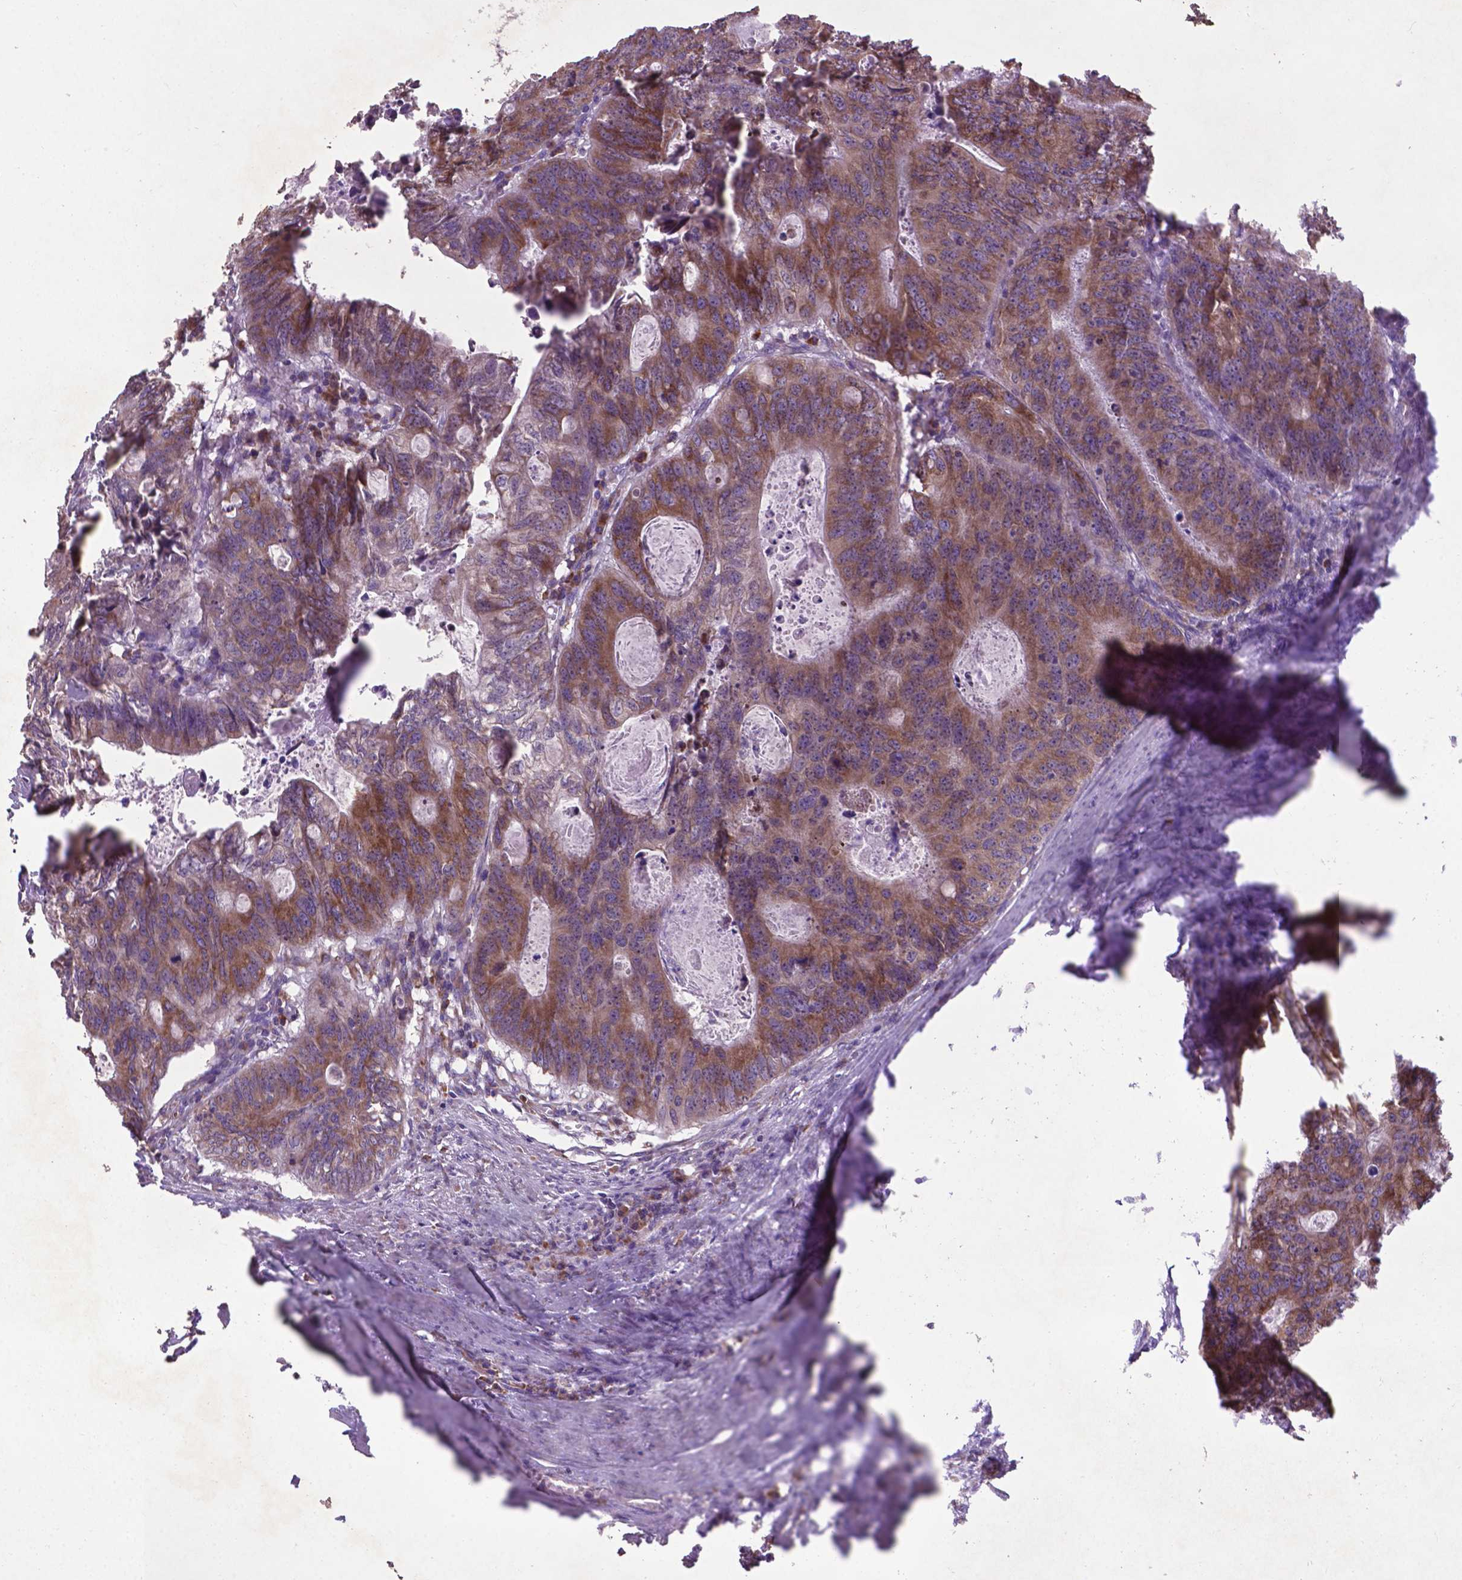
{"staining": {"intensity": "moderate", "quantity": ">75%", "location": "cytoplasmic/membranous"}, "tissue": "colorectal cancer", "cell_type": "Tumor cells", "image_type": "cancer", "snomed": [{"axis": "morphology", "description": "Adenocarcinoma, NOS"}, {"axis": "topography", "description": "Colon"}], "caption": "DAB (3,3'-diaminobenzidine) immunohistochemical staining of colorectal cancer exhibits moderate cytoplasmic/membranous protein expression in approximately >75% of tumor cells.", "gene": "WDR83OS", "patient": {"sex": "male", "age": 67}}